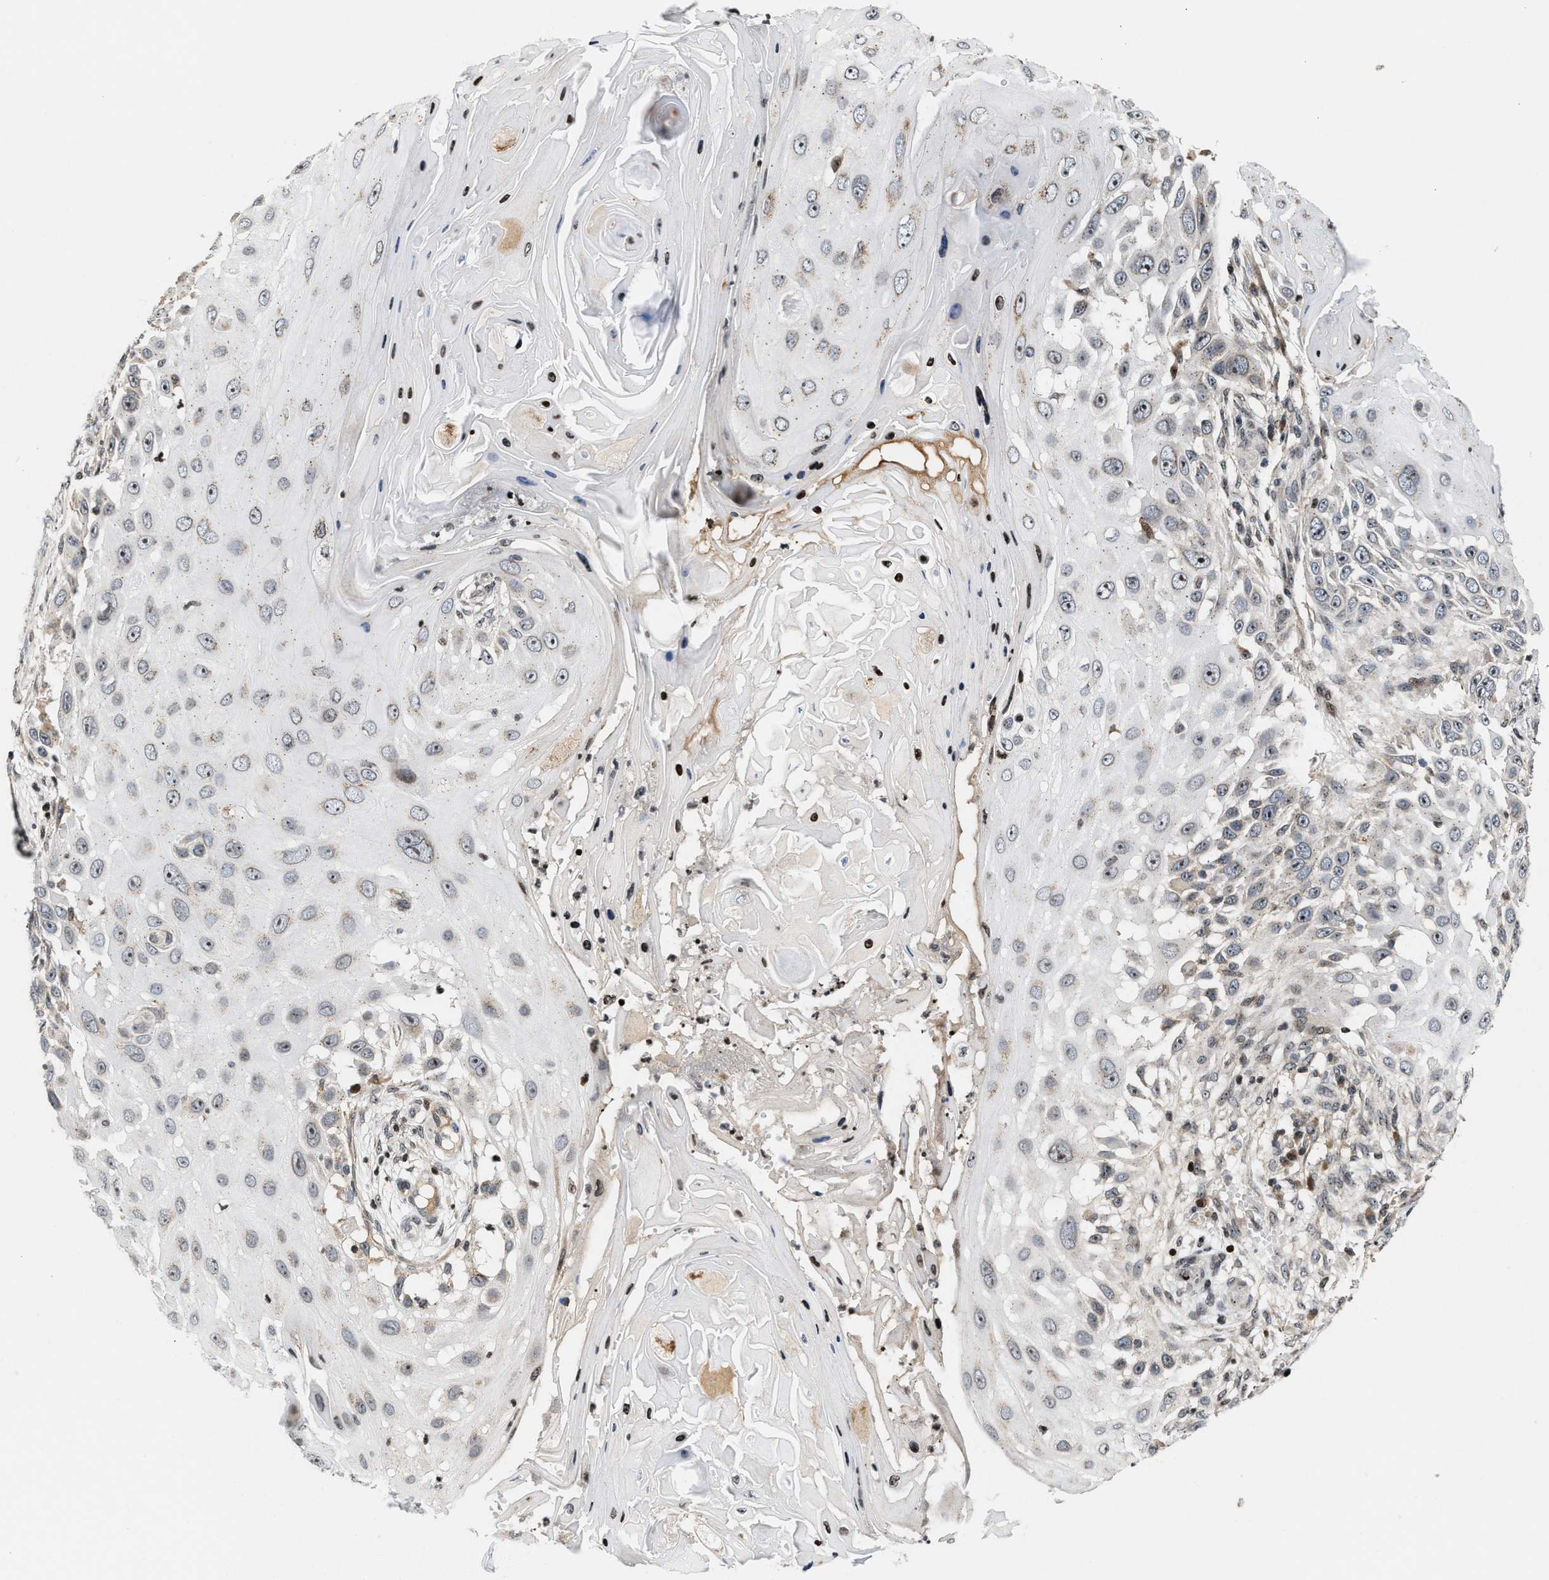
{"staining": {"intensity": "weak", "quantity": "<25%", "location": "nuclear"}, "tissue": "skin cancer", "cell_type": "Tumor cells", "image_type": "cancer", "snomed": [{"axis": "morphology", "description": "Squamous cell carcinoma, NOS"}, {"axis": "topography", "description": "Skin"}], "caption": "Tumor cells show no significant protein staining in squamous cell carcinoma (skin).", "gene": "PDZD2", "patient": {"sex": "female", "age": 44}}